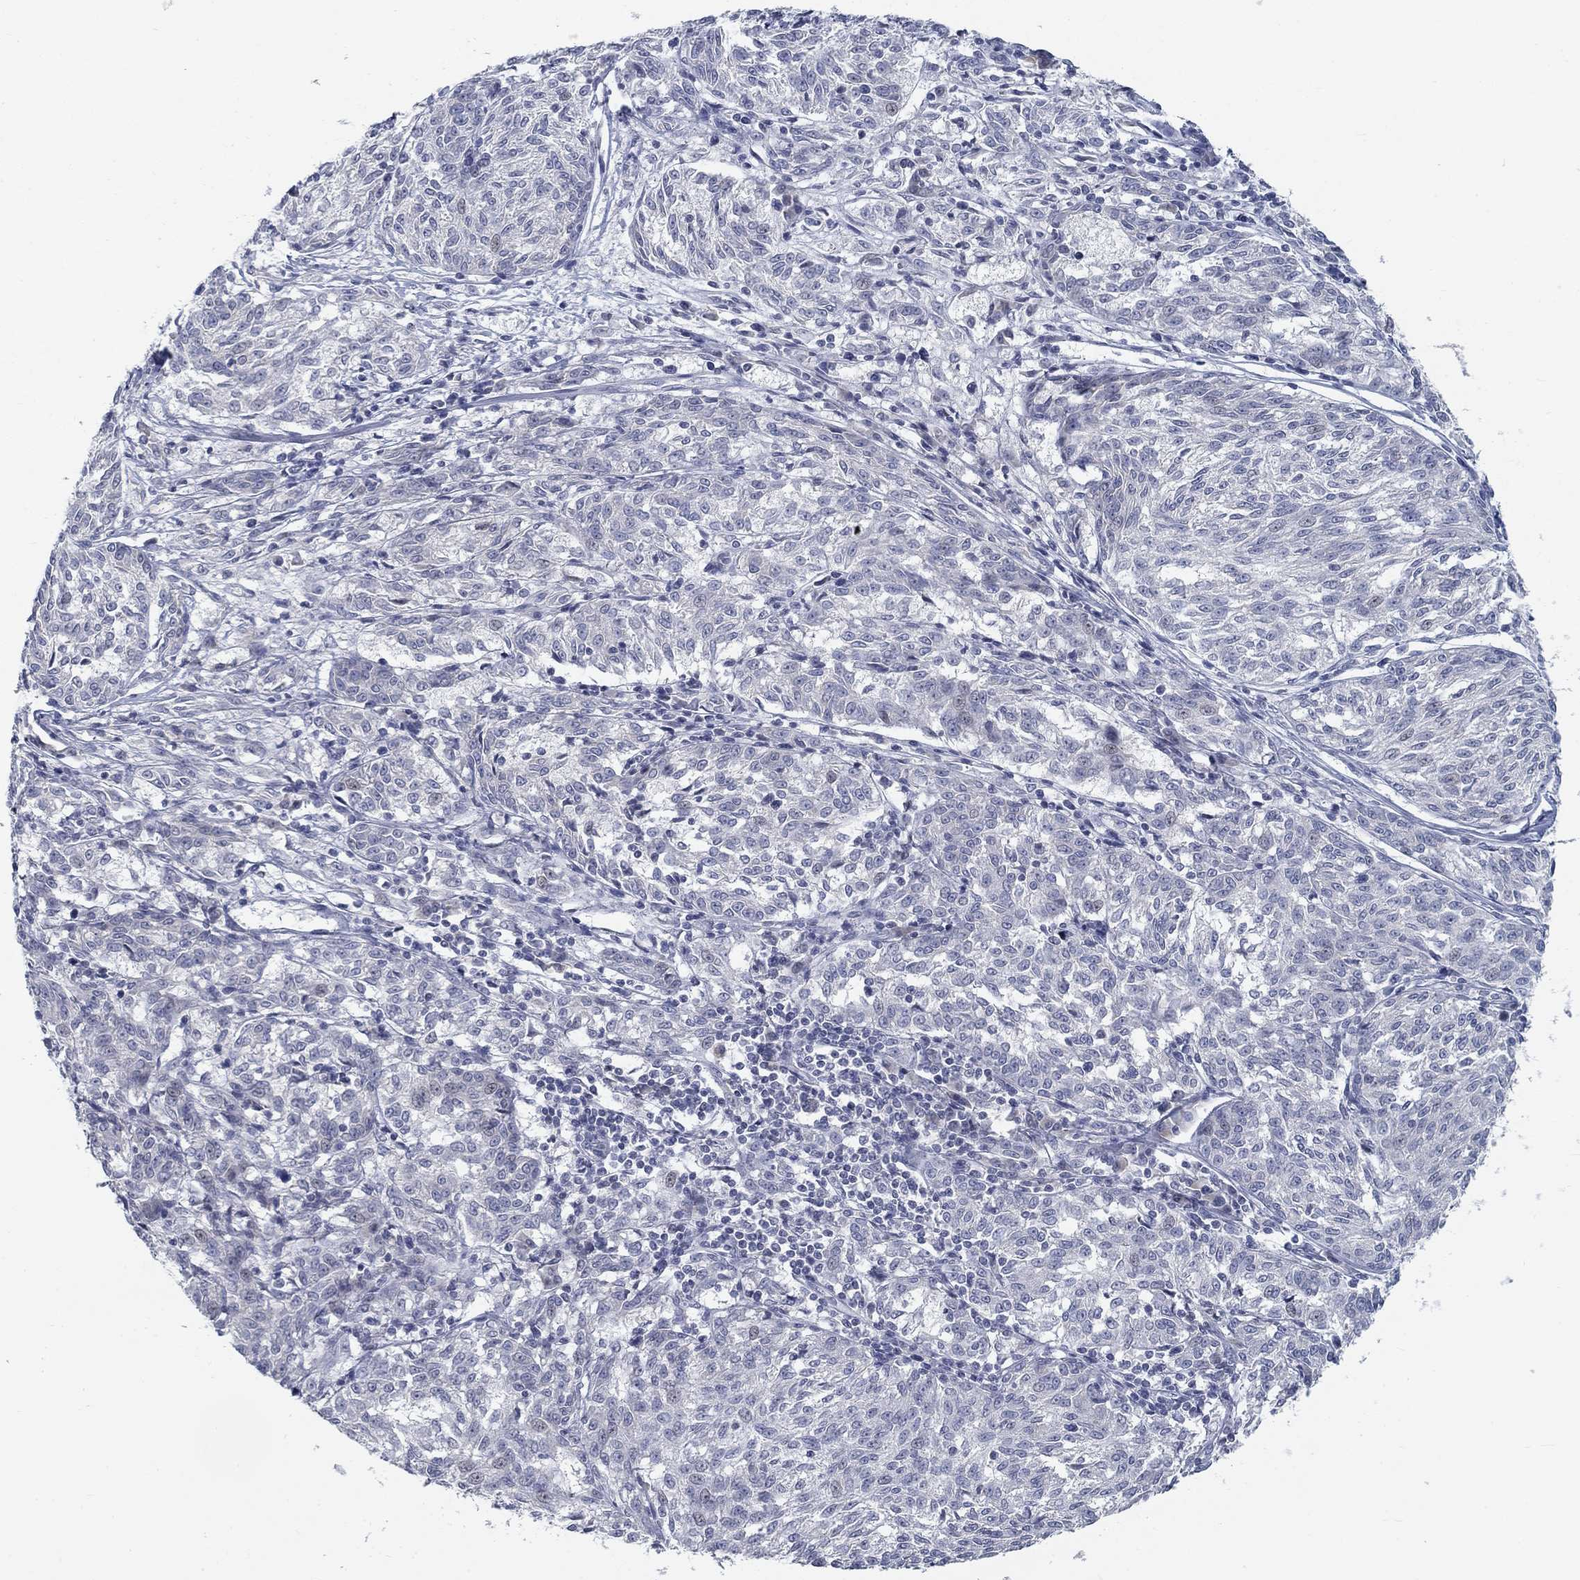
{"staining": {"intensity": "negative", "quantity": "none", "location": "none"}, "tissue": "melanoma", "cell_type": "Tumor cells", "image_type": "cancer", "snomed": [{"axis": "morphology", "description": "Malignant melanoma, NOS"}, {"axis": "topography", "description": "Skin"}], "caption": "High magnification brightfield microscopy of melanoma stained with DAB (3,3'-diaminobenzidine) (brown) and counterstained with hematoxylin (blue): tumor cells show no significant positivity.", "gene": "ATP1A3", "patient": {"sex": "female", "age": 72}}